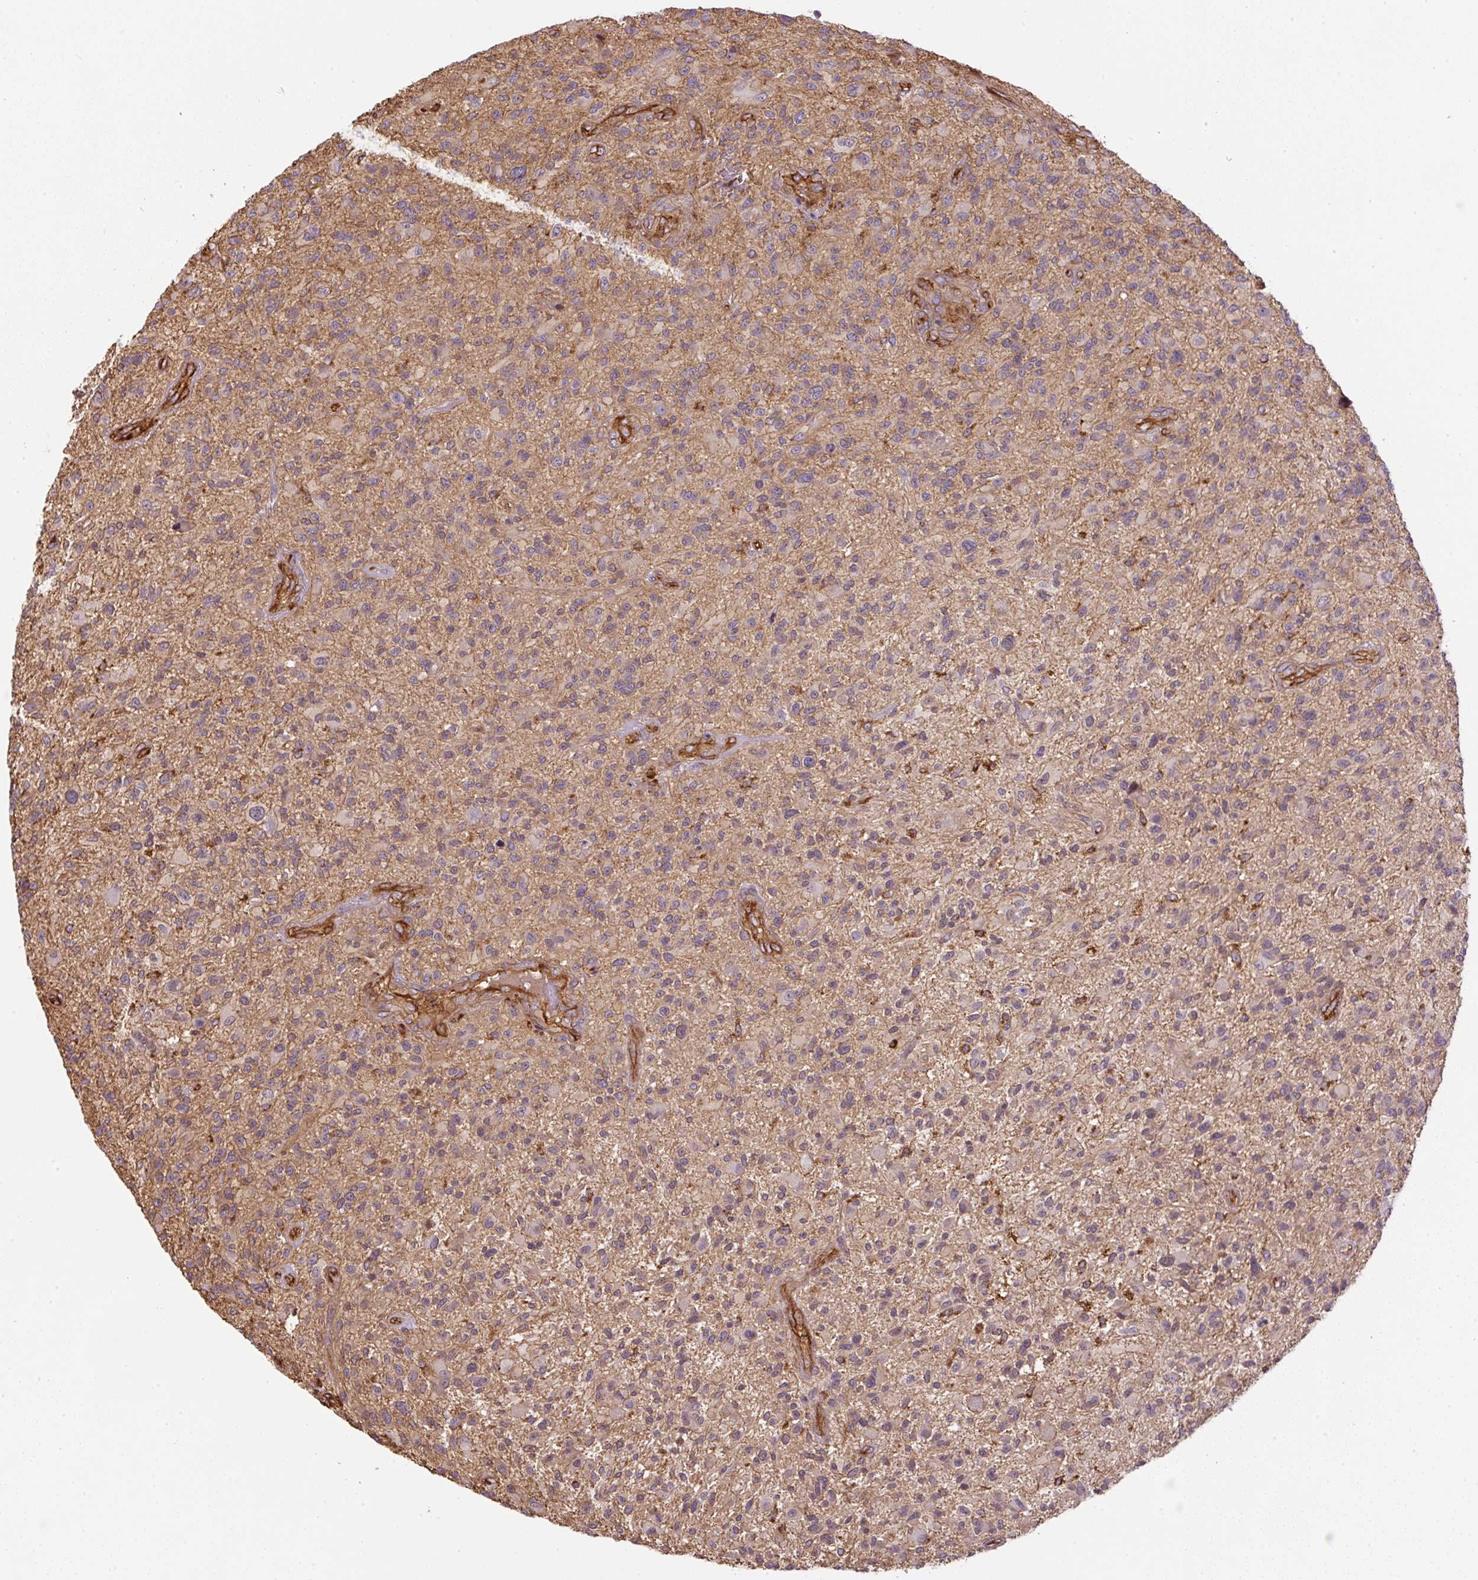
{"staining": {"intensity": "weak", "quantity": "<25%", "location": "cytoplasmic/membranous"}, "tissue": "glioma", "cell_type": "Tumor cells", "image_type": "cancer", "snomed": [{"axis": "morphology", "description": "Glioma, malignant, High grade"}, {"axis": "topography", "description": "Brain"}], "caption": "An IHC micrograph of glioma is shown. There is no staining in tumor cells of glioma. (DAB (3,3'-diaminobenzidine) immunohistochemistry with hematoxylin counter stain).", "gene": "B3GALT5", "patient": {"sex": "male", "age": 47}}